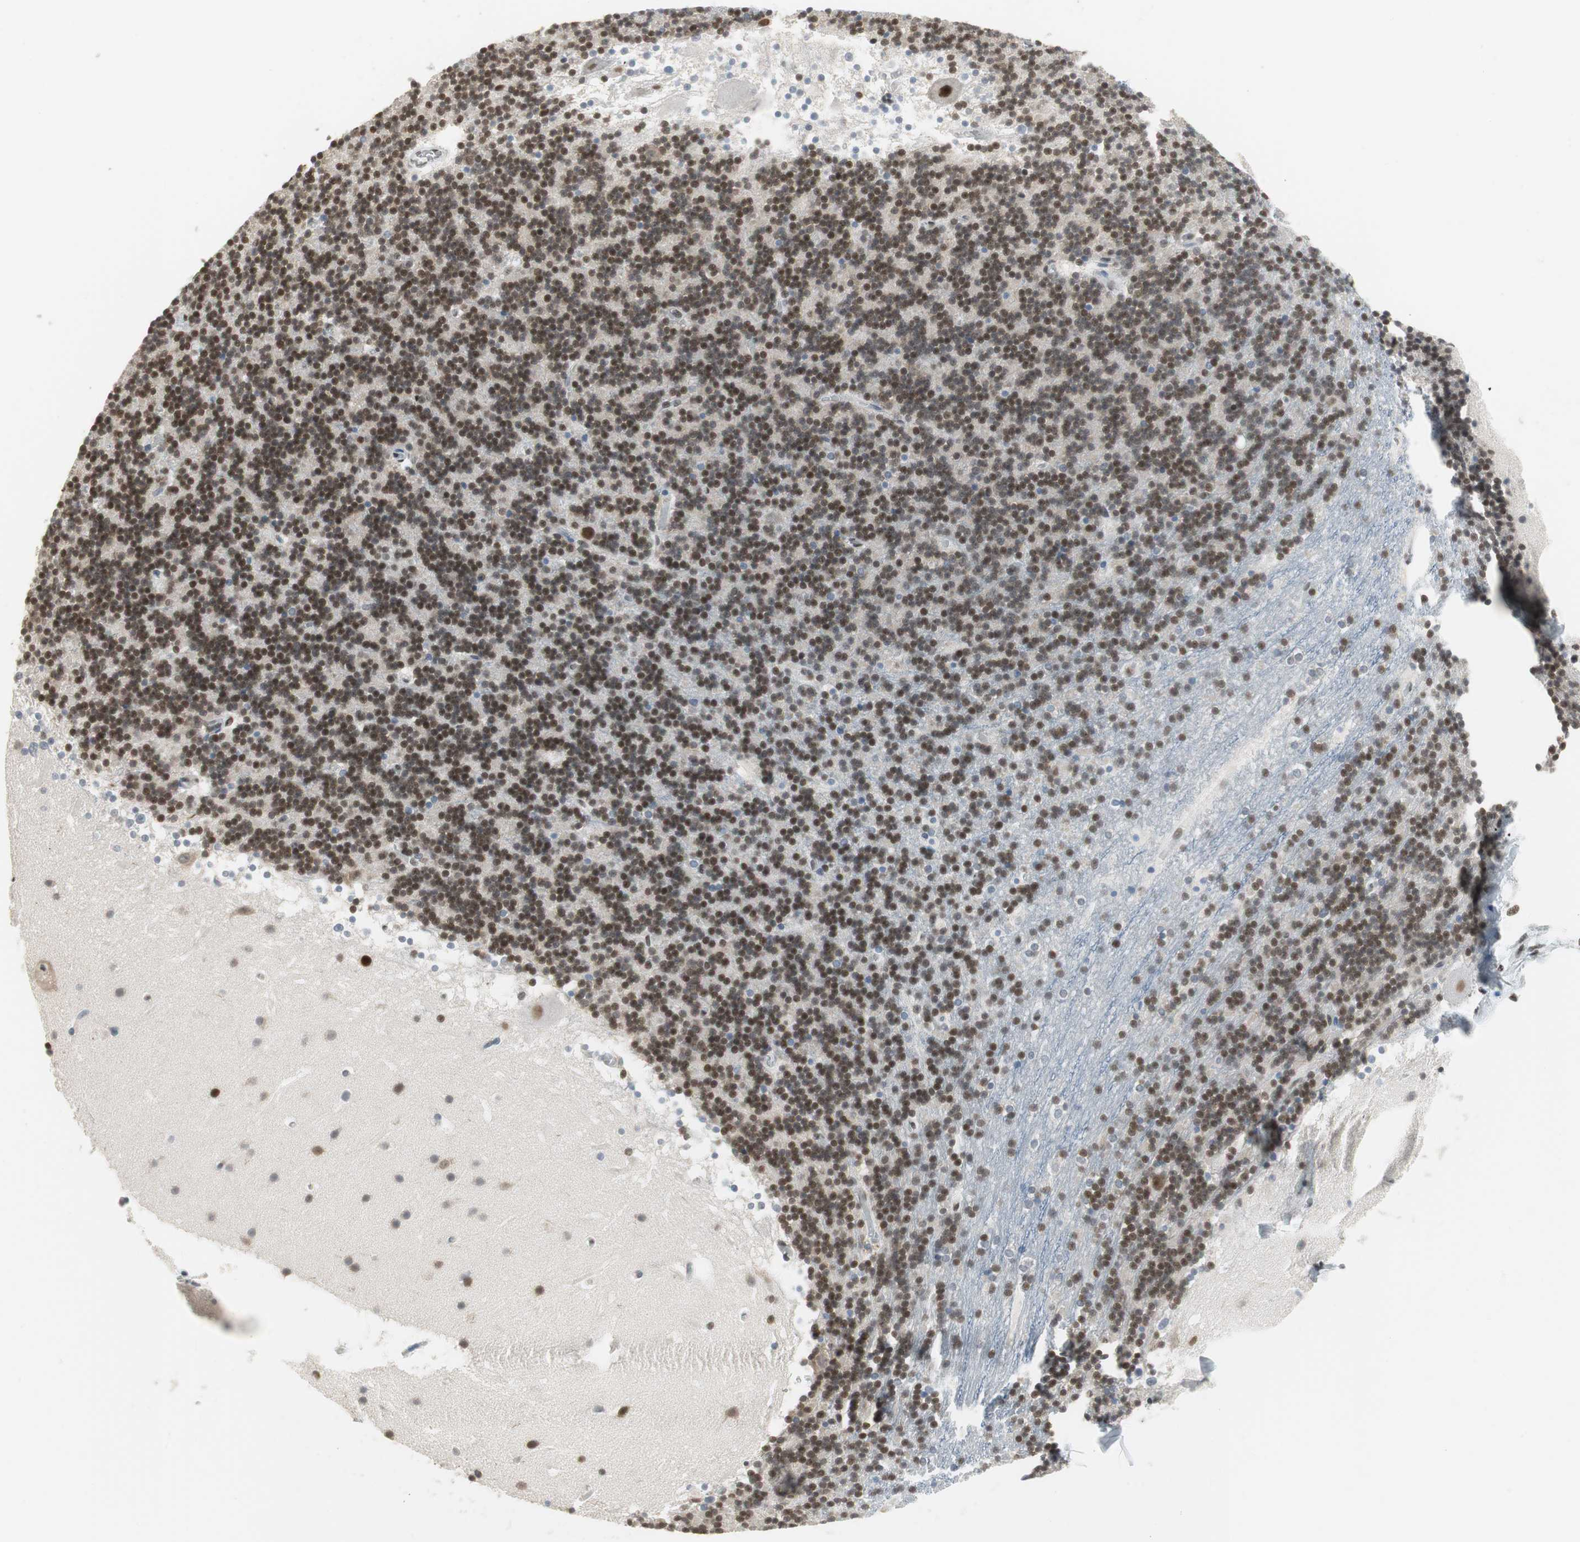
{"staining": {"intensity": "strong", "quantity": ">75%", "location": "nuclear"}, "tissue": "cerebellum", "cell_type": "Cells in granular layer", "image_type": "normal", "snomed": [{"axis": "morphology", "description": "Normal tissue, NOS"}, {"axis": "topography", "description": "Cerebellum"}], "caption": "IHC (DAB) staining of unremarkable cerebellum displays strong nuclear protein positivity in approximately >75% of cells in granular layer.", "gene": "RTF1", "patient": {"sex": "male", "age": 45}}